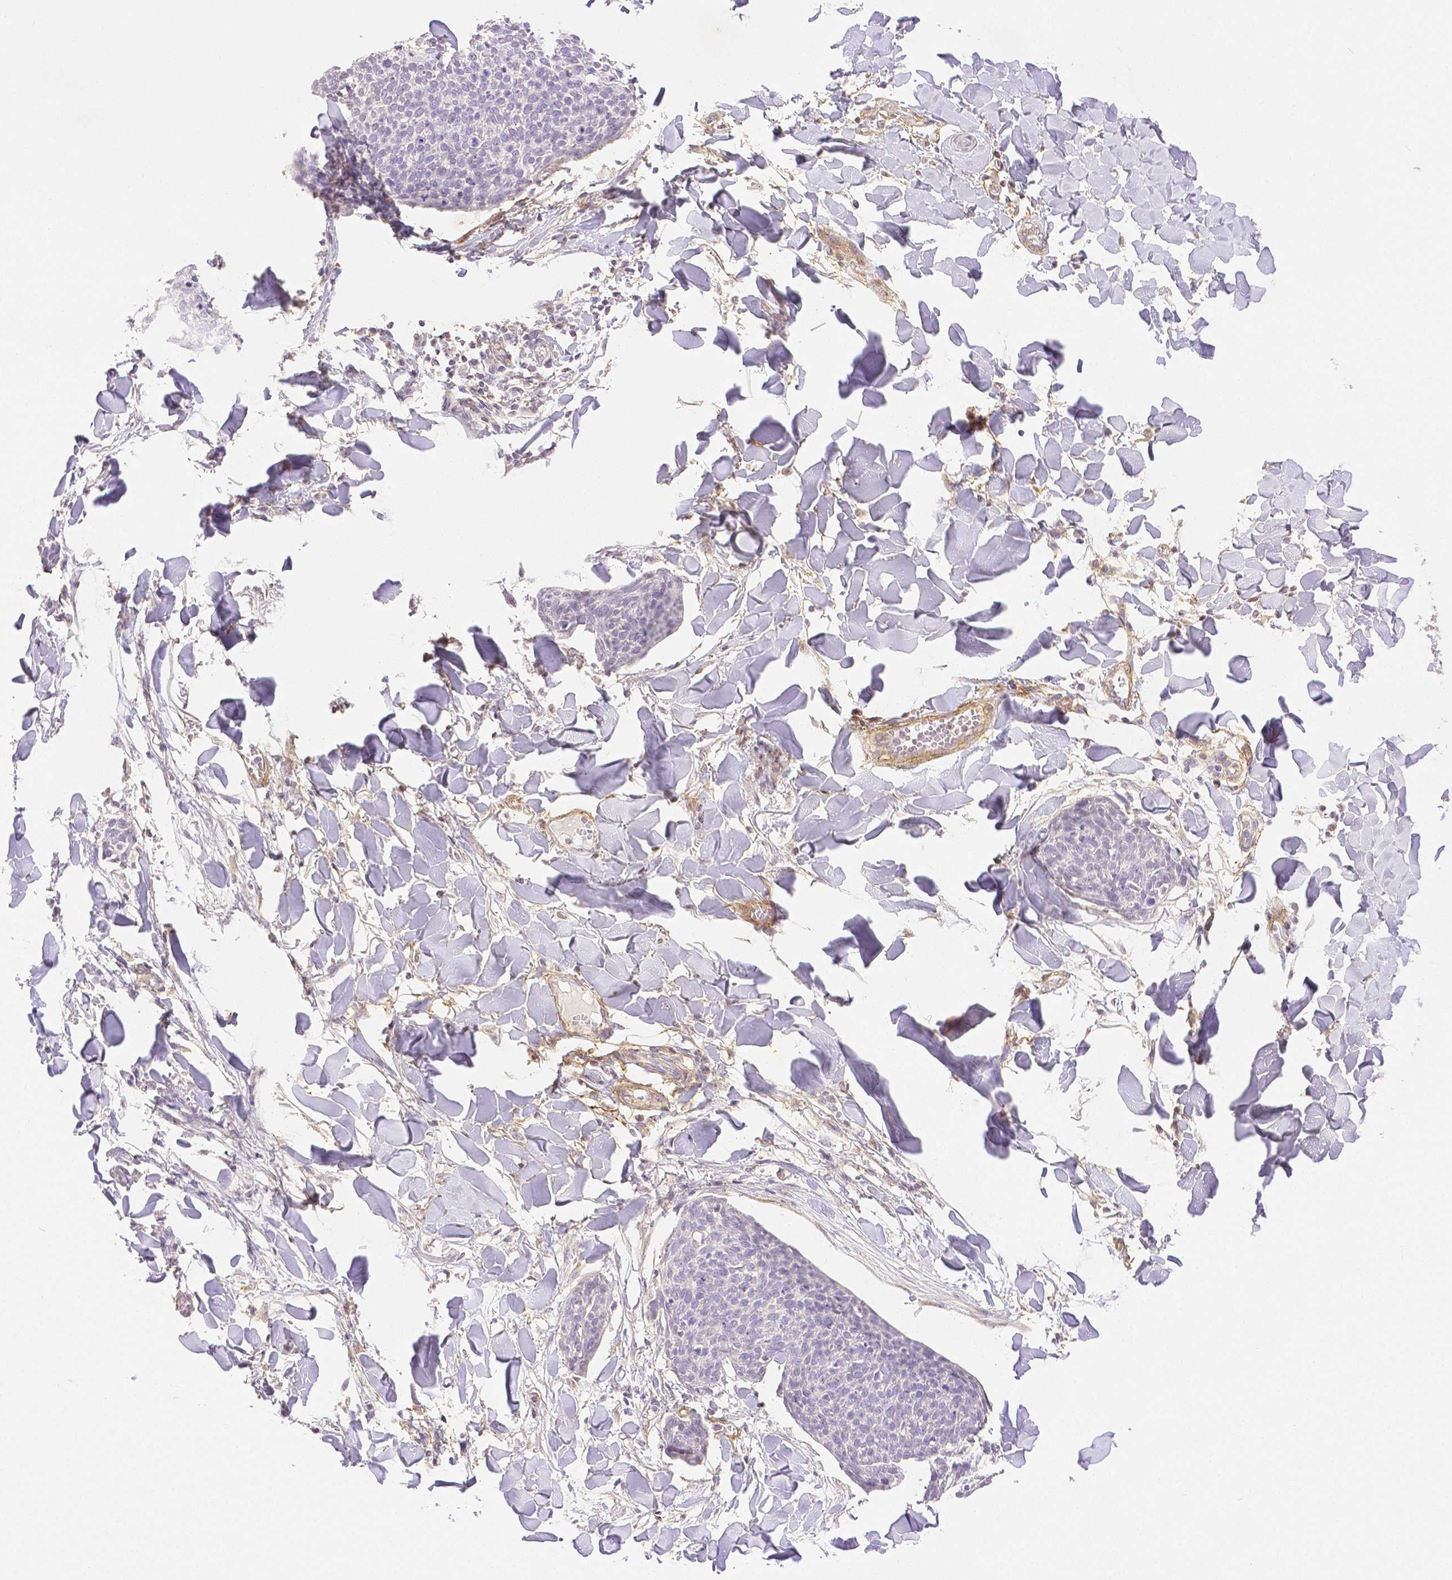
{"staining": {"intensity": "negative", "quantity": "none", "location": "none"}, "tissue": "skin cancer", "cell_type": "Tumor cells", "image_type": "cancer", "snomed": [{"axis": "morphology", "description": "Squamous cell carcinoma, NOS"}, {"axis": "topography", "description": "Skin"}, {"axis": "topography", "description": "Vulva"}], "caption": "Skin cancer (squamous cell carcinoma) was stained to show a protein in brown. There is no significant positivity in tumor cells. (DAB immunohistochemistry, high magnification).", "gene": "THY1", "patient": {"sex": "female", "age": 75}}